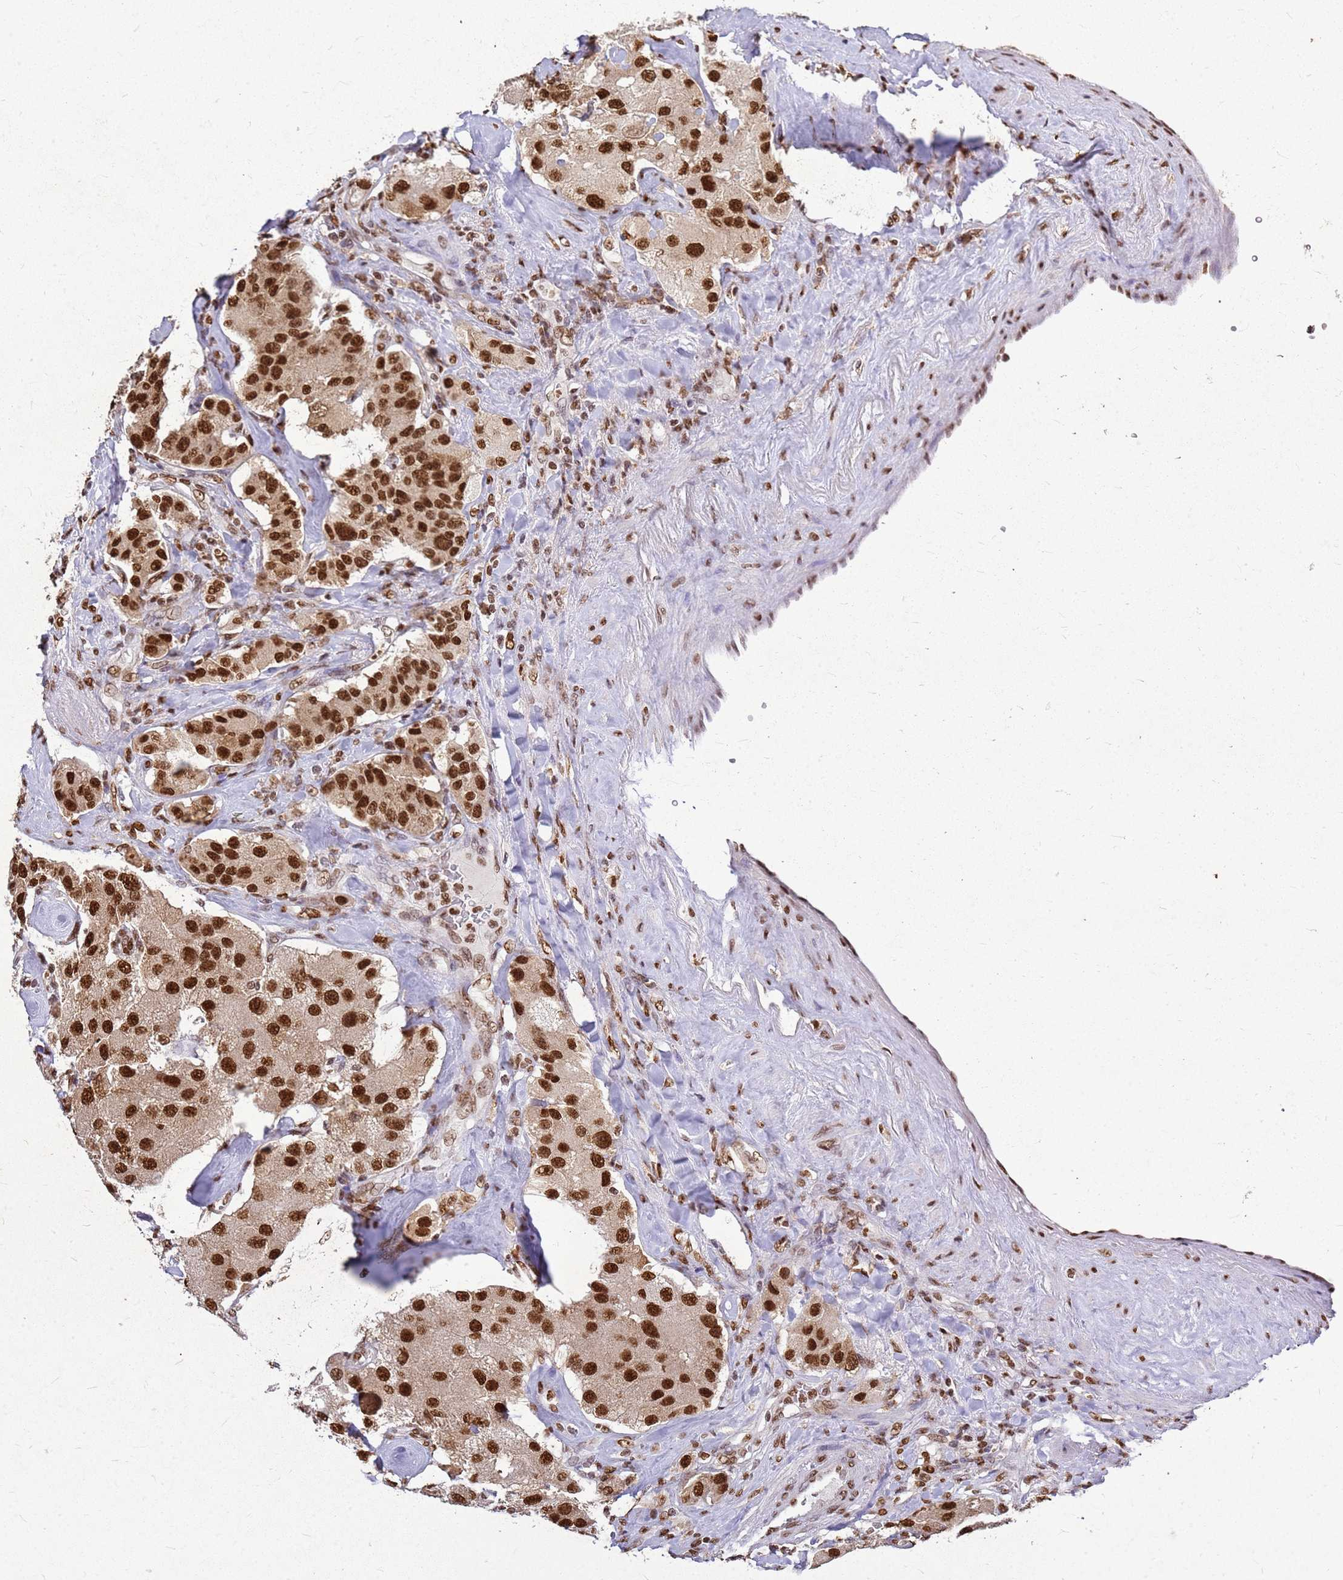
{"staining": {"intensity": "strong", "quantity": ">75%", "location": "nuclear"}, "tissue": "carcinoid", "cell_type": "Tumor cells", "image_type": "cancer", "snomed": [{"axis": "morphology", "description": "Carcinoid, malignant, NOS"}, {"axis": "topography", "description": "Pancreas"}], "caption": "Protein staining of carcinoid (malignant) tissue displays strong nuclear staining in approximately >75% of tumor cells.", "gene": "APEX1", "patient": {"sex": "male", "age": 41}}